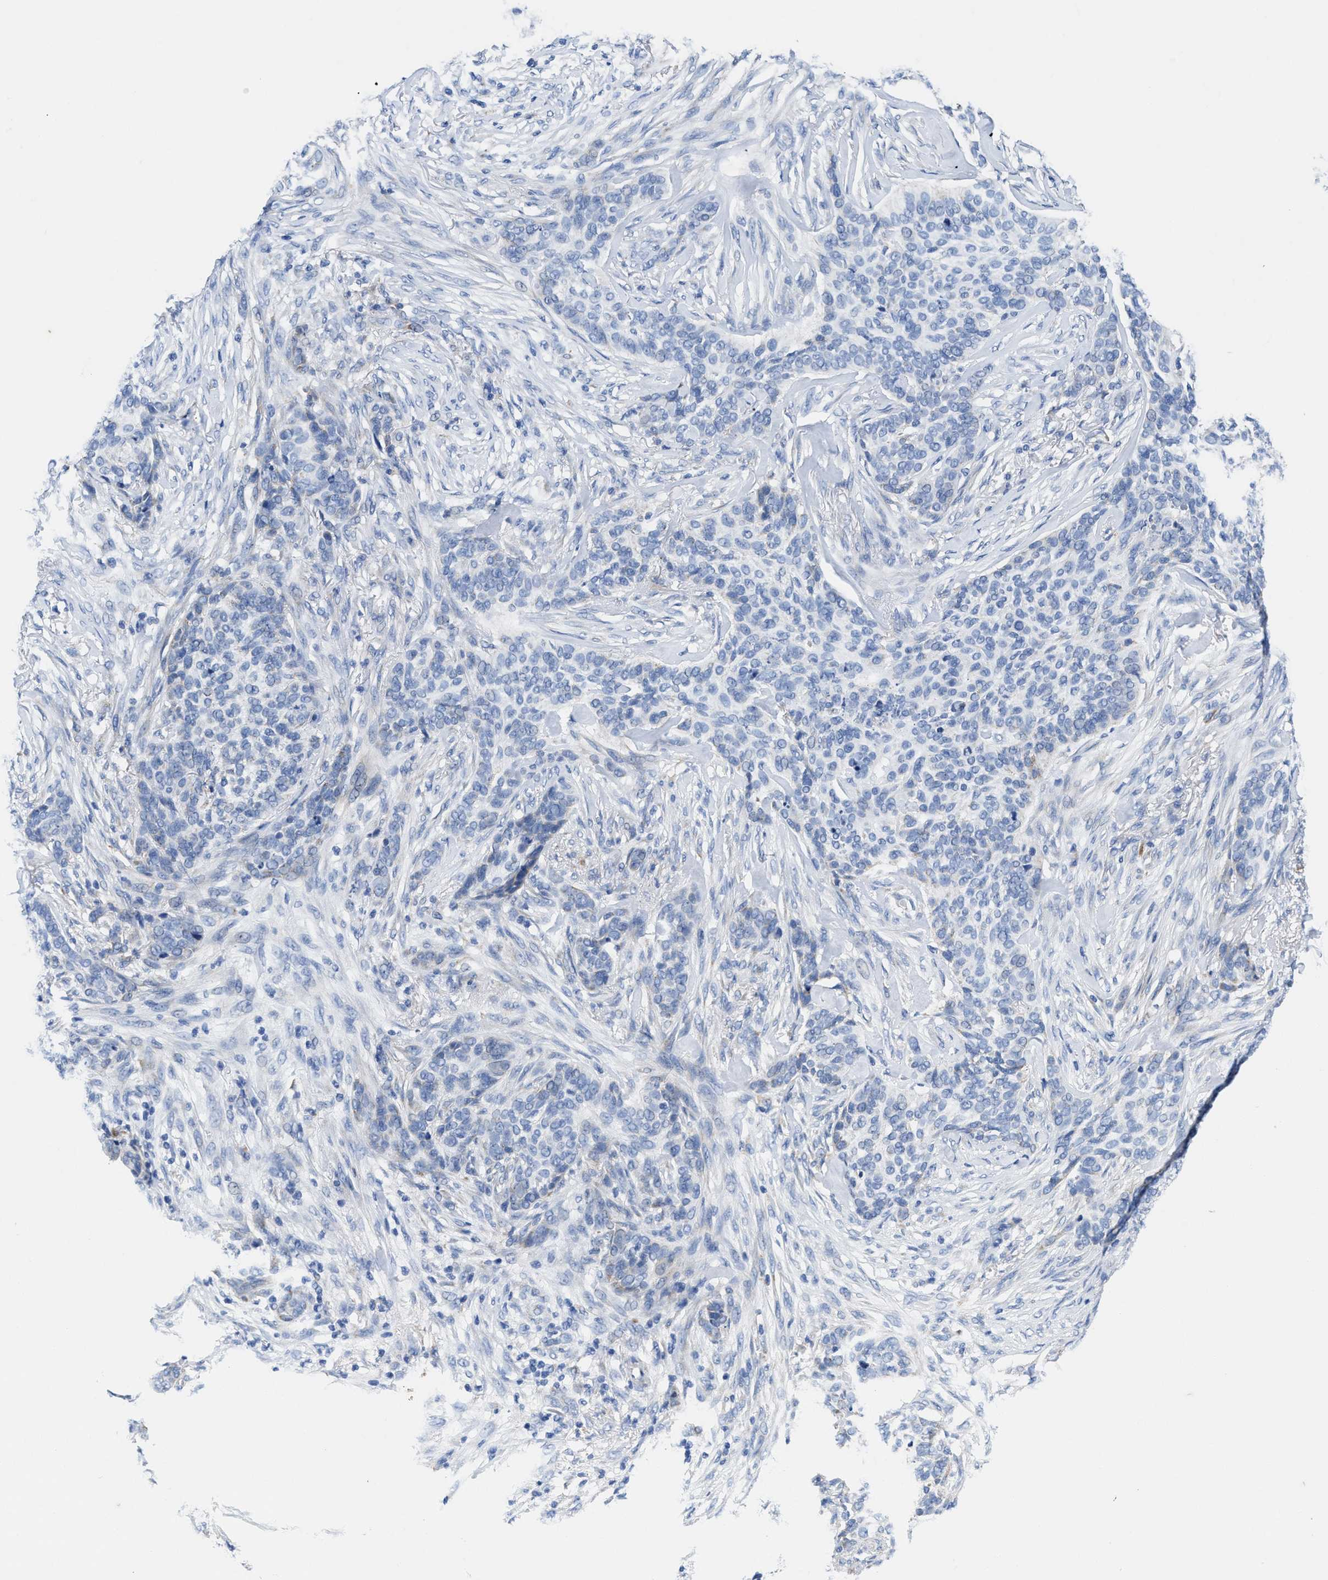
{"staining": {"intensity": "negative", "quantity": "none", "location": "none"}, "tissue": "skin cancer", "cell_type": "Tumor cells", "image_type": "cancer", "snomed": [{"axis": "morphology", "description": "Basal cell carcinoma"}, {"axis": "topography", "description": "Skin"}], "caption": "A micrograph of human skin cancer (basal cell carcinoma) is negative for staining in tumor cells. (DAB IHC with hematoxylin counter stain).", "gene": "TBRG4", "patient": {"sex": "male", "age": 85}}